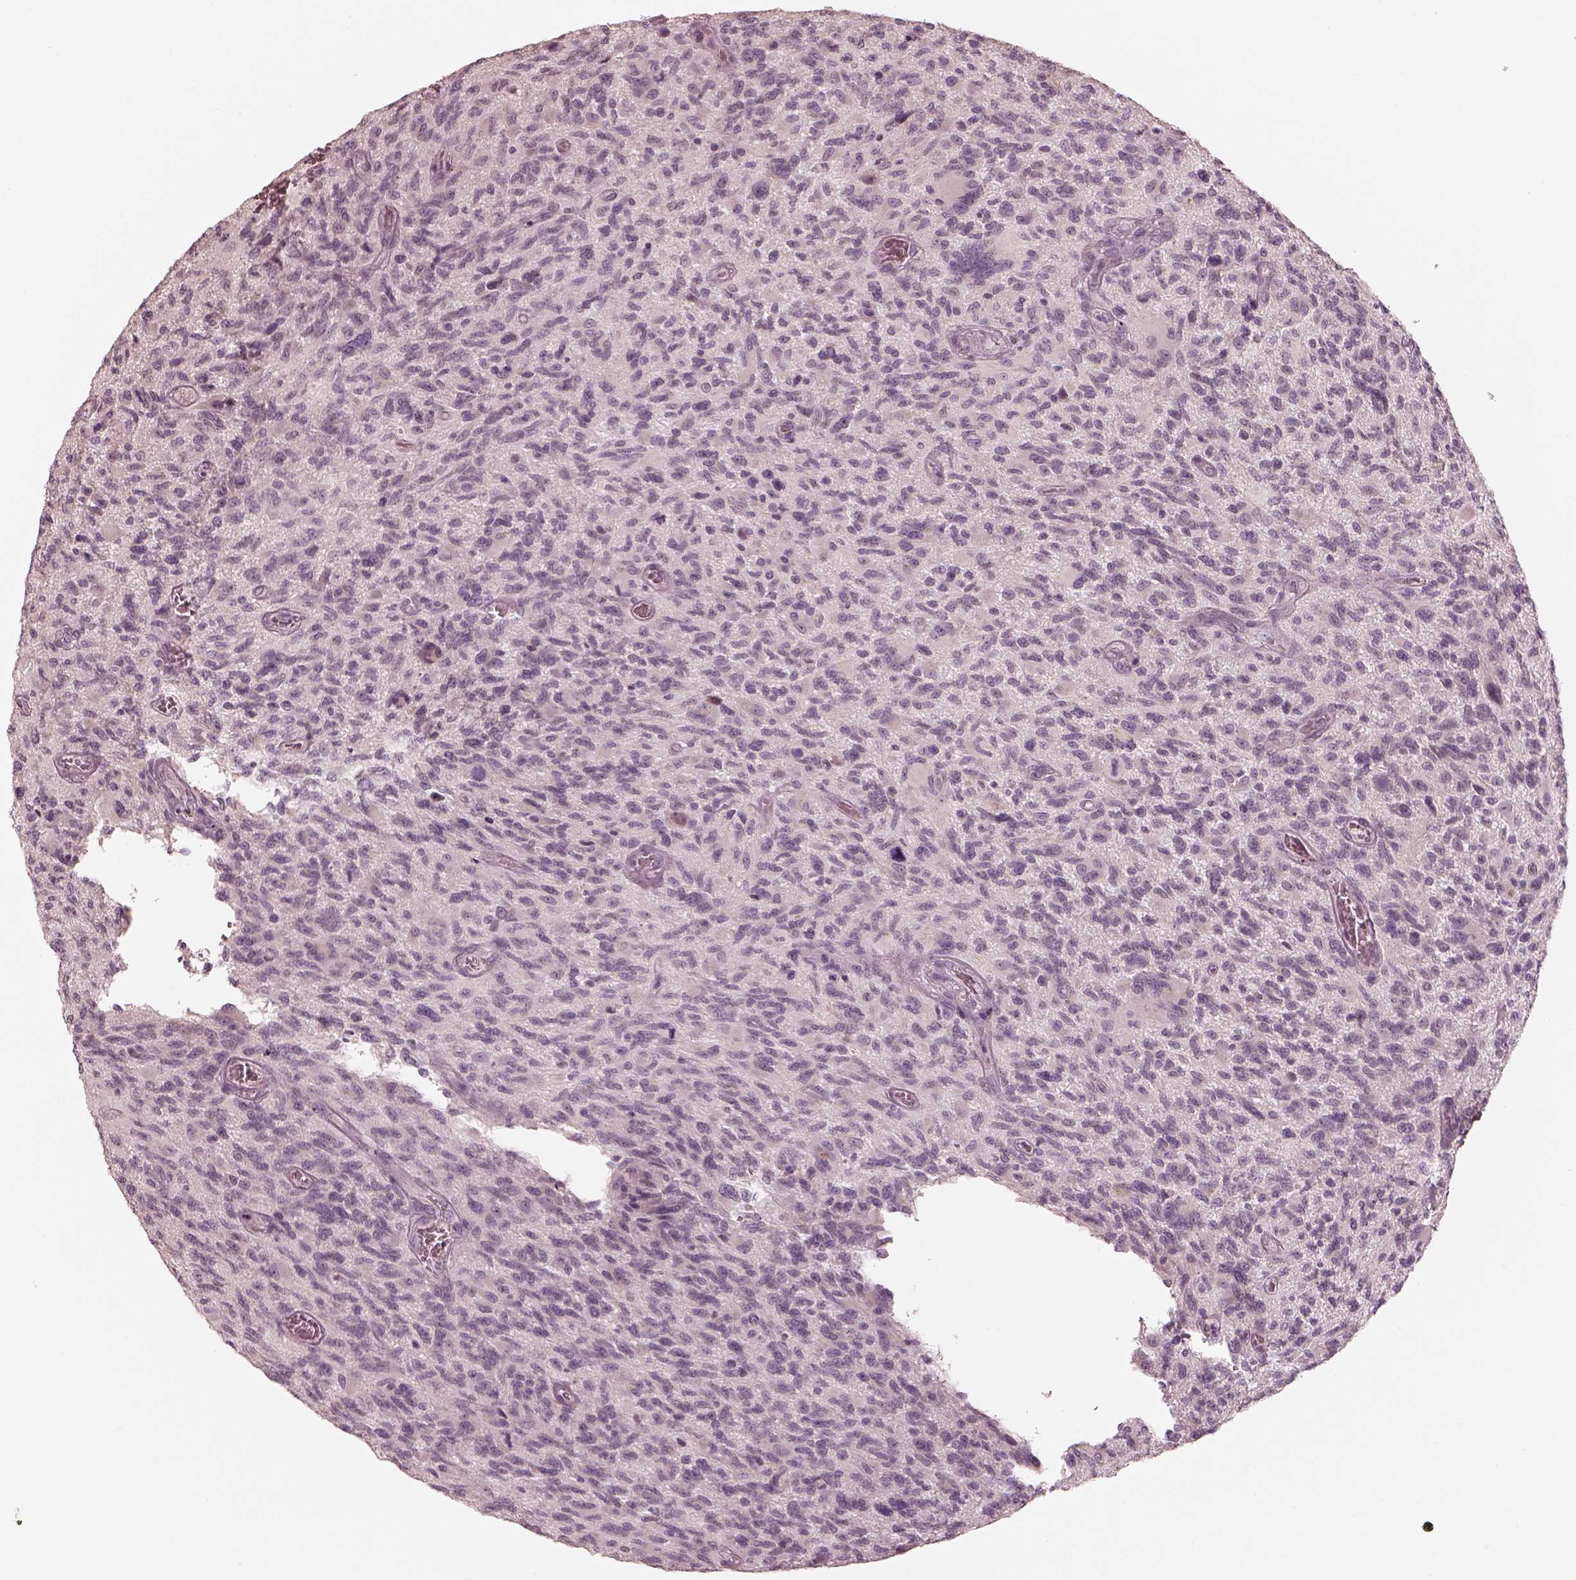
{"staining": {"intensity": "negative", "quantity": "none", "location": "none"}, "tissue": "glioma", "cell_type": "Tumor cells", "image_type": "cancer", "snomed": [{"axis": "morphology", "description": "Glioma, malignant, NOS"}, {"axis": "morphology", "description": "Glioma, malignant, High grade"}, {"axis": "topography", "description": "Brain"}], "caption": "Immunohistochemistry photomicrograph of neoplastic tissue: human malignant glioma stained with DAB reveals no significant protein positivity in tumor cells.", "gene": "ANKLE1", "patient": {"sex": "female", "age": 71}}